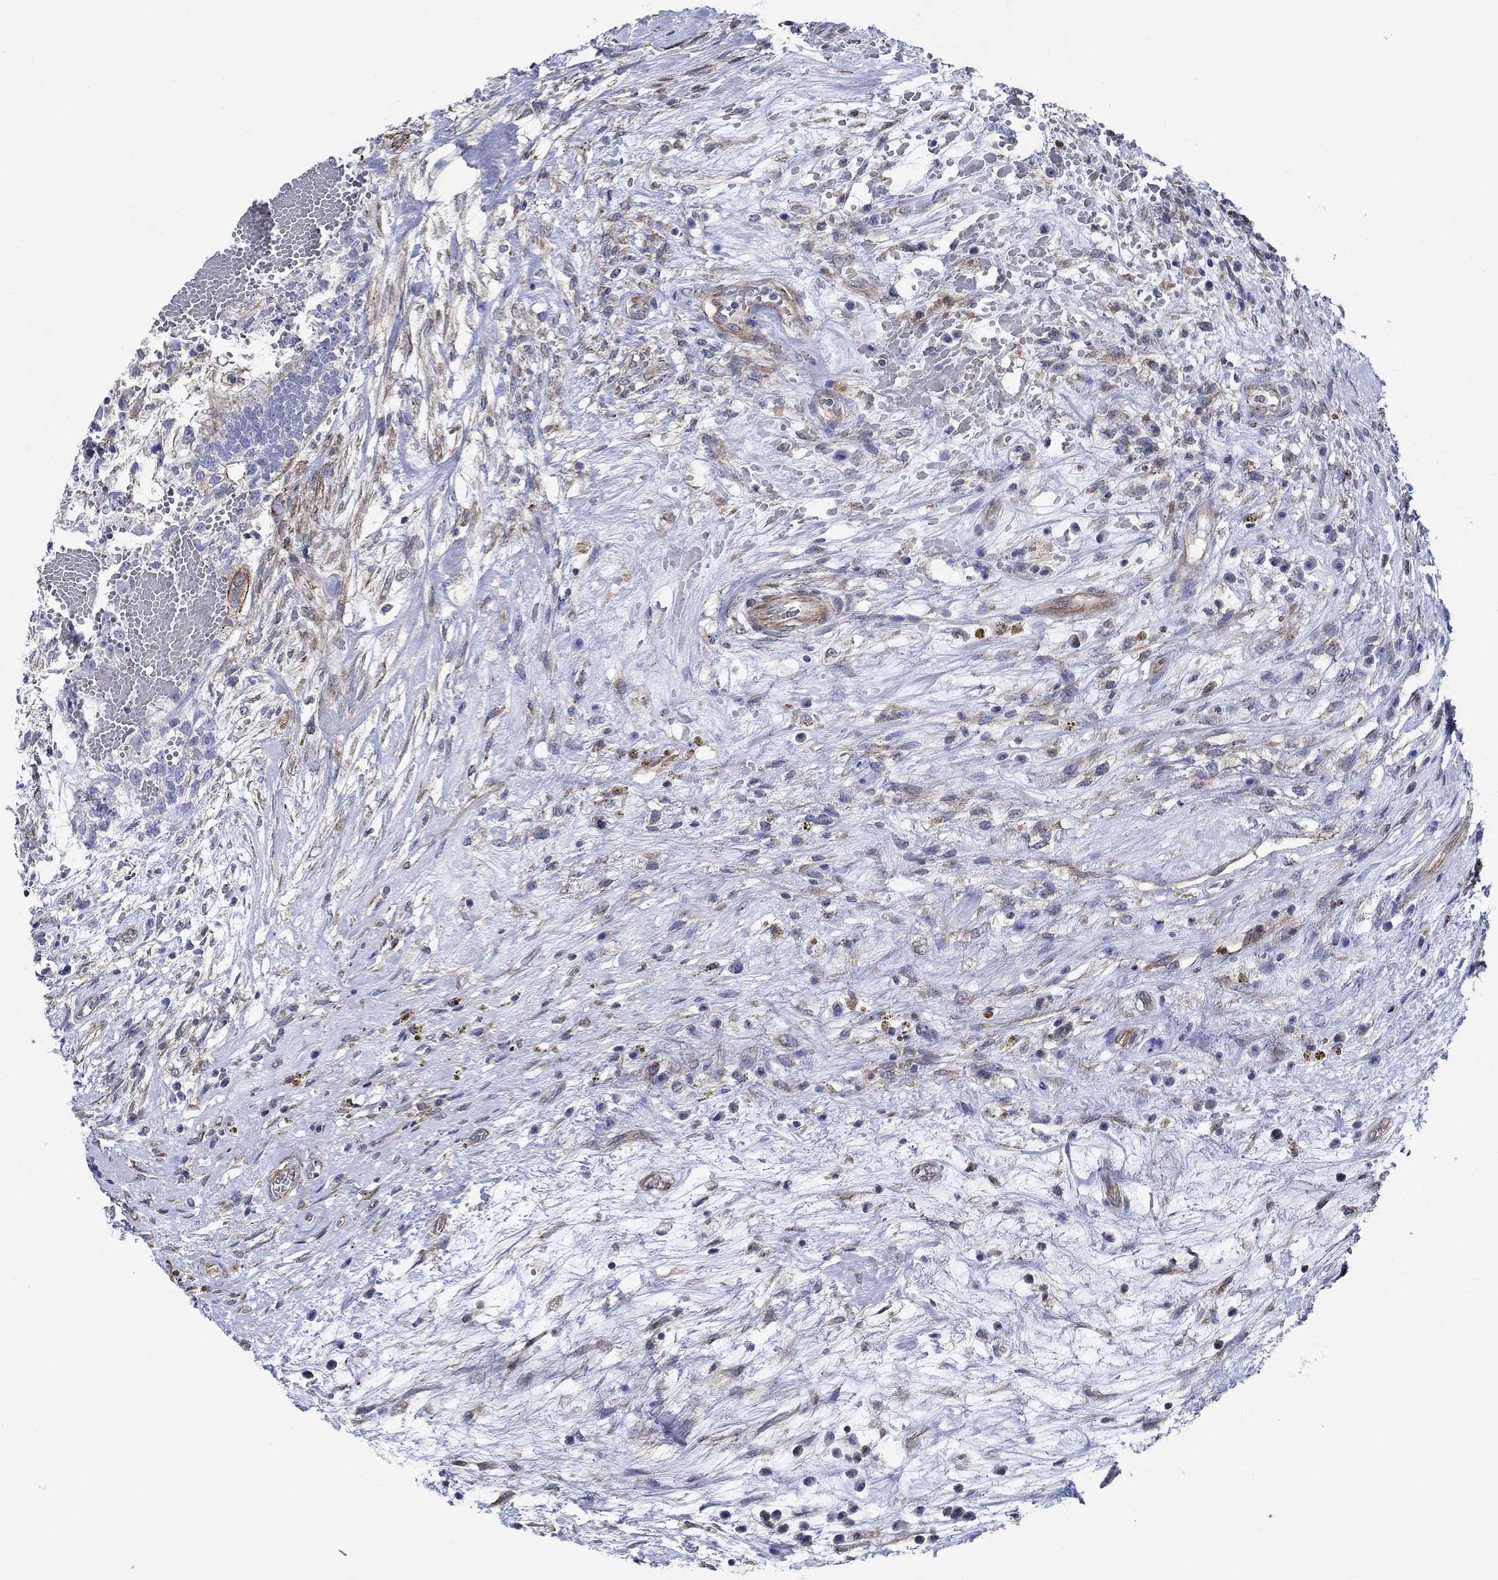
{"staining": {"intensity": "moderate", "quantity": "<25%", "location": "cytoplasmic/membranous"}, "tissue": "testis cancer", "cell_type": "Tumor cells", "image_type": "cancer", "snomed": [{"axis": "morphology", "description": "Normal tissue, NOS"}, {"axis": "morphology", "description": "Carcinoma, Embryonal, NOS"}, {"axis": "topography", "description": "Testis"}, {"axis": "topography", "description": "Epididymis"}], "caption": "A brown stain highlights moderate cytoplasmic/membranous staining of a protein in human embryonal carcinoma (testis) tumor cells. The protein is shown in brown color, while the nuclei are stained blue.", "gene": "FMN1", "patient": {"sex": "male", "age": 32}}